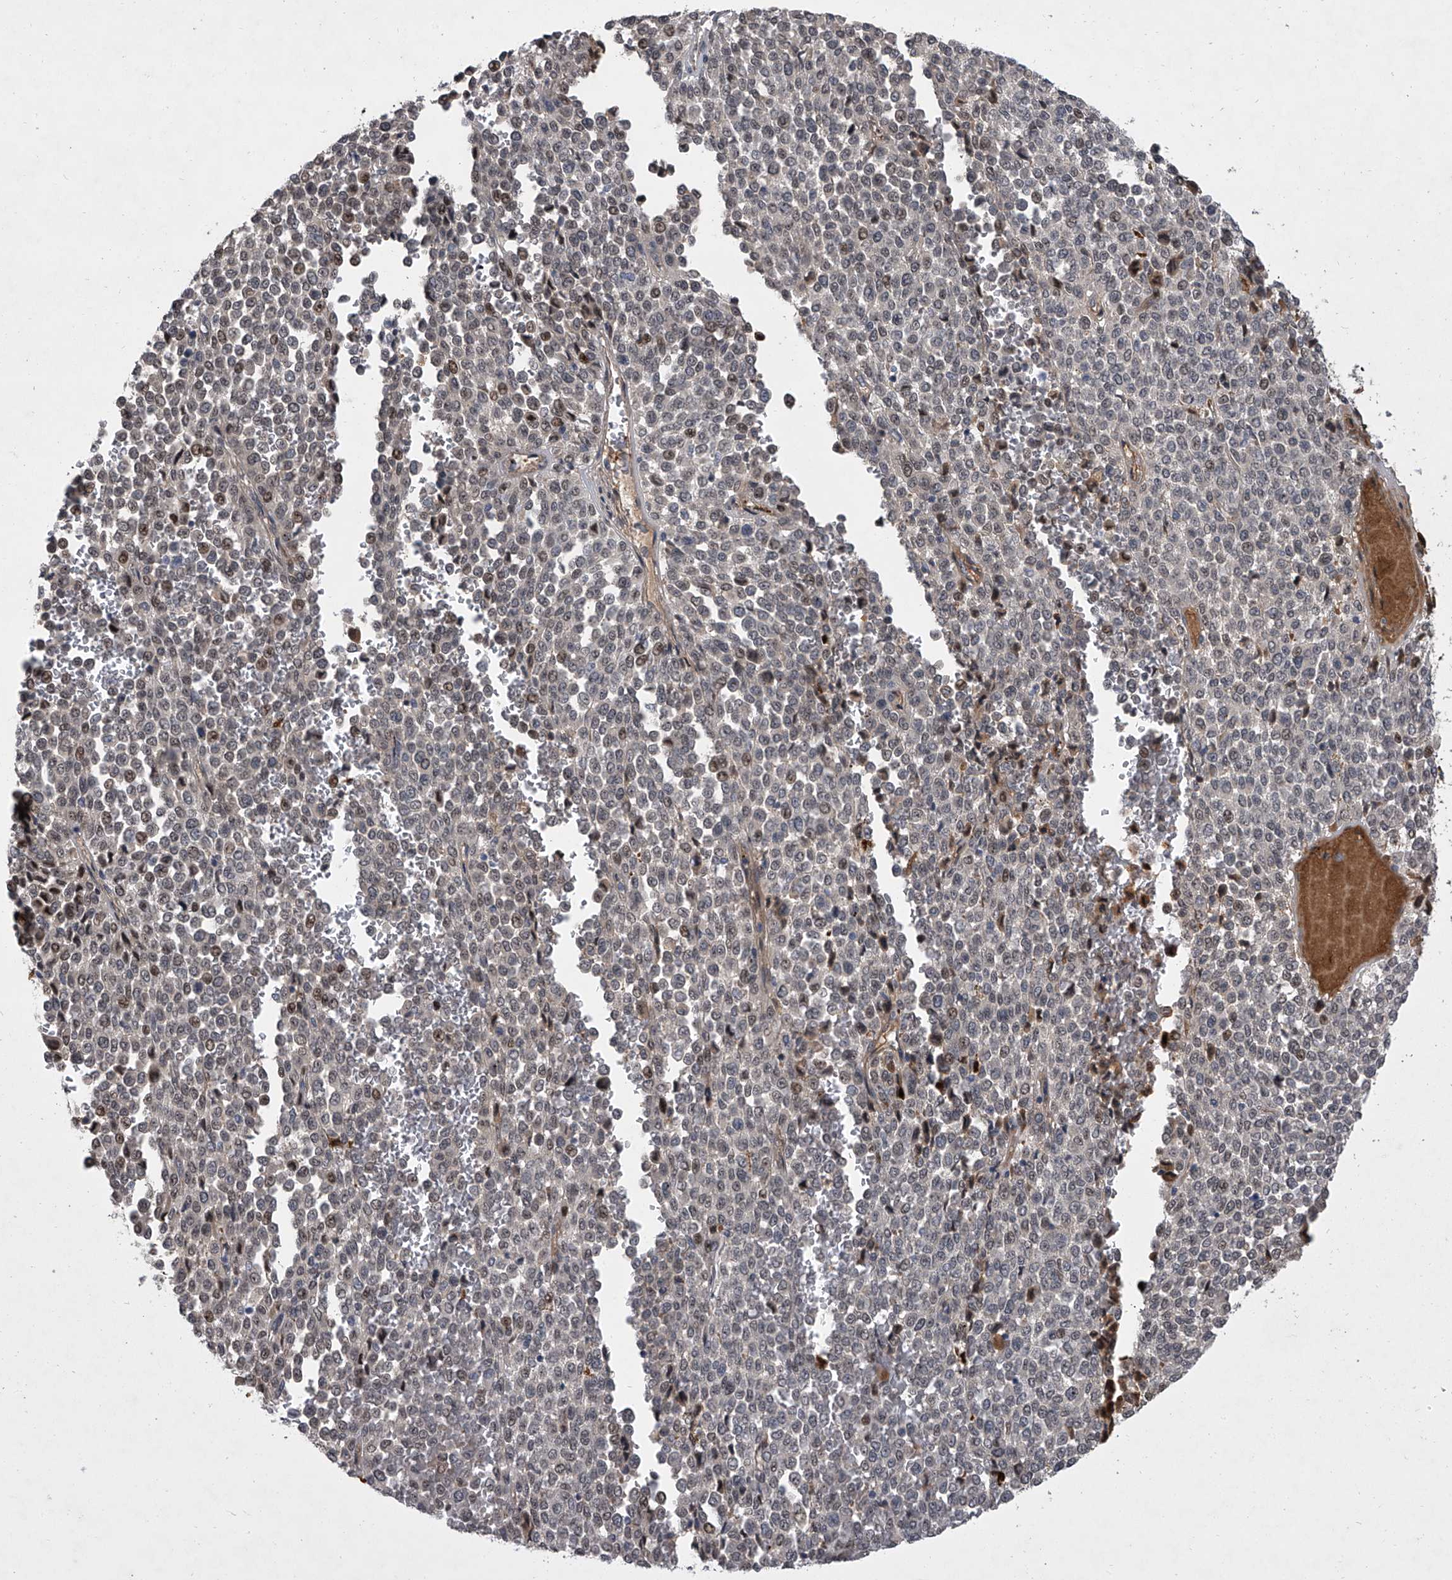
{"staining": {"intensity": "moderate", "quantity": "25%-75%", "location": "cytoplasmic/membranous"}, "tissue": "melanoma", "cell_type": "Tumor cells", "image_type": "cancer", "snomed": [{"axis": "morphology", "description": "Malignant melanoma, Metastatic site"}, {"axis": "topography", "description": "Pancreas"}], "caption": "A histopathology image of malignant melanoma (metastatic site) stained for a protein exhibits moderate cytoplasmic/membranous brown staining in tumor cells.", "gene": "HEATR6", "patient": {"sex": "female", "age": 30}}